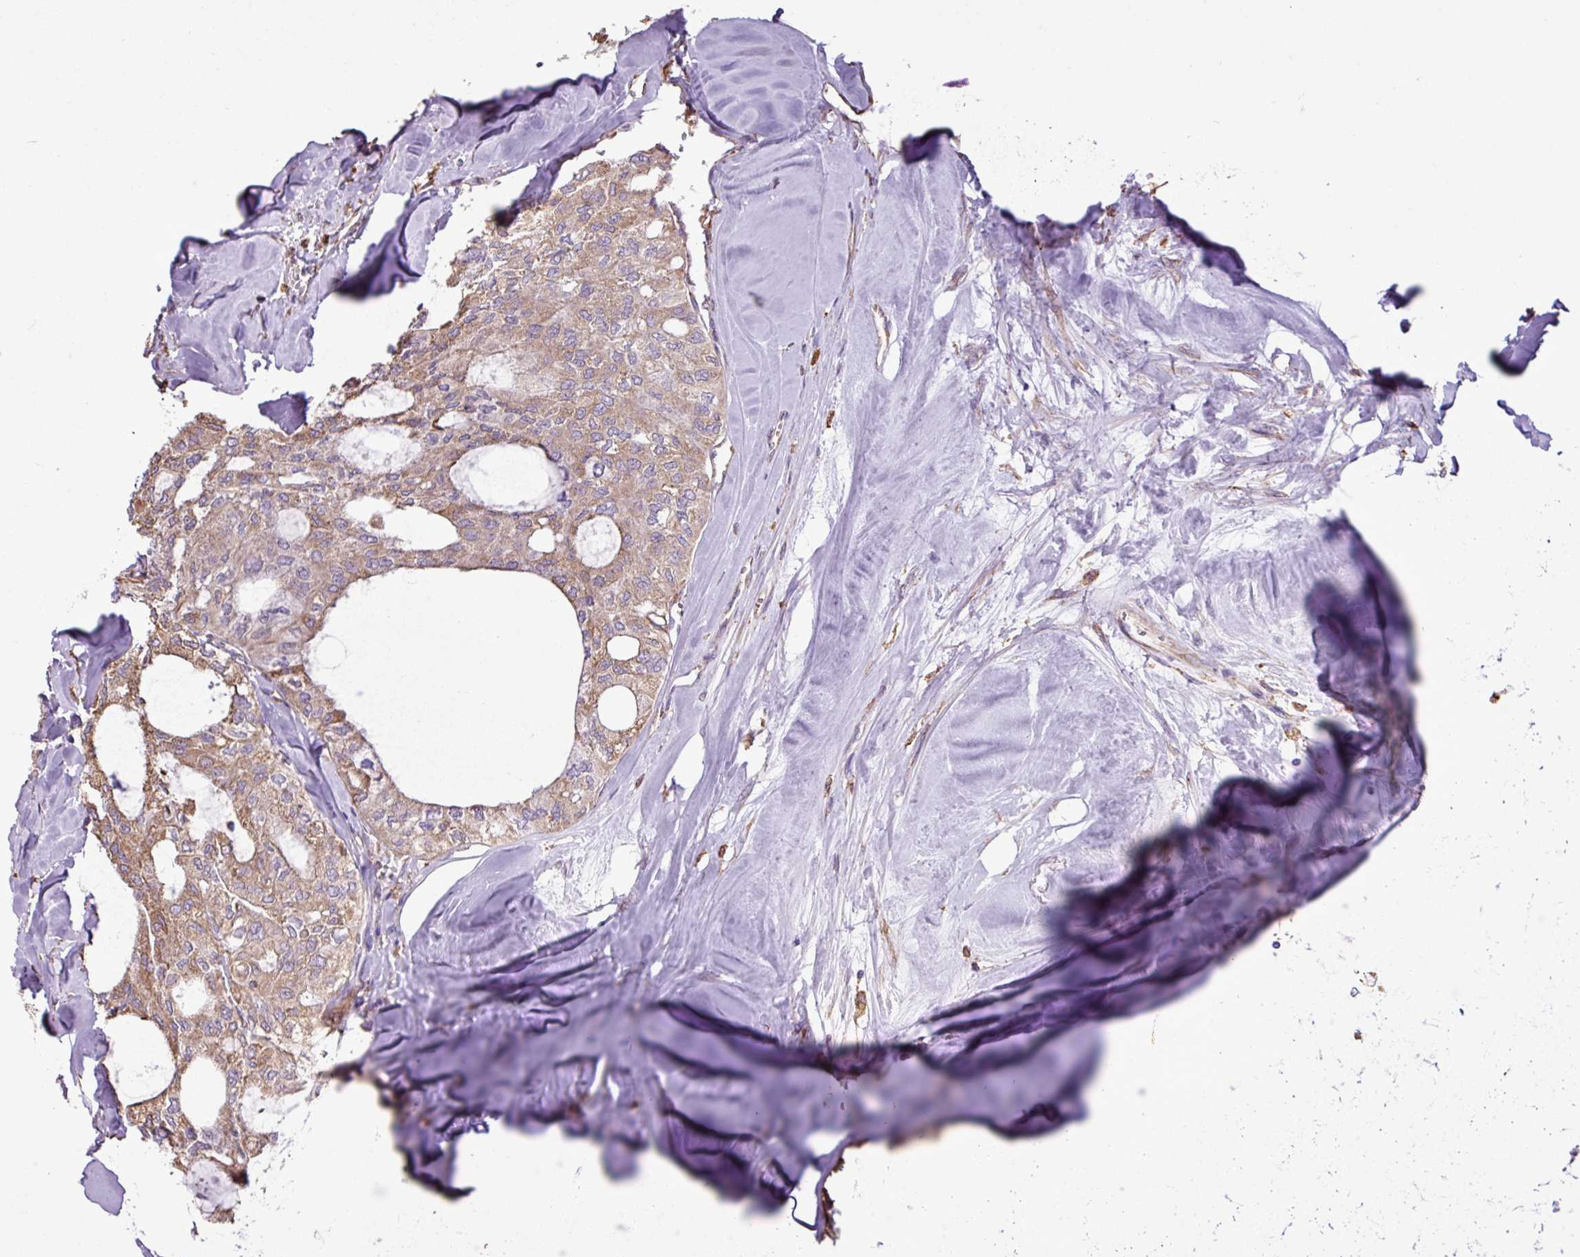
{"staining": {"intensity": "moderate", "quantity": ">75%", "location": "cytoplasmic/membranous"}, "tissue": "thyroid cancer", "cell_type": "Tumor cells", "image_type": "cancer", "snomed": [{"axis": "morphology", "description": "Follicular adenoma carcinoma, NOS"}, {"axis": "topography", "description": "Thyroid gland"}], "caption": "High-magnification brightfield microscopy of thyroid follicular adenoma carcinoma stained with DAB (3,3'-diaminobenzidine) (brown) and counterstained with hematoxylin (blue). tumor cells exhibit moderate cytoplasmic/membranous staining is appreciated in about>75% of cells. (DAB IHC, brown staining for protein, blue staining for nuclei).", "gene": "ZSCAN5A", "patient": {"sex": "male", "age": 75}}